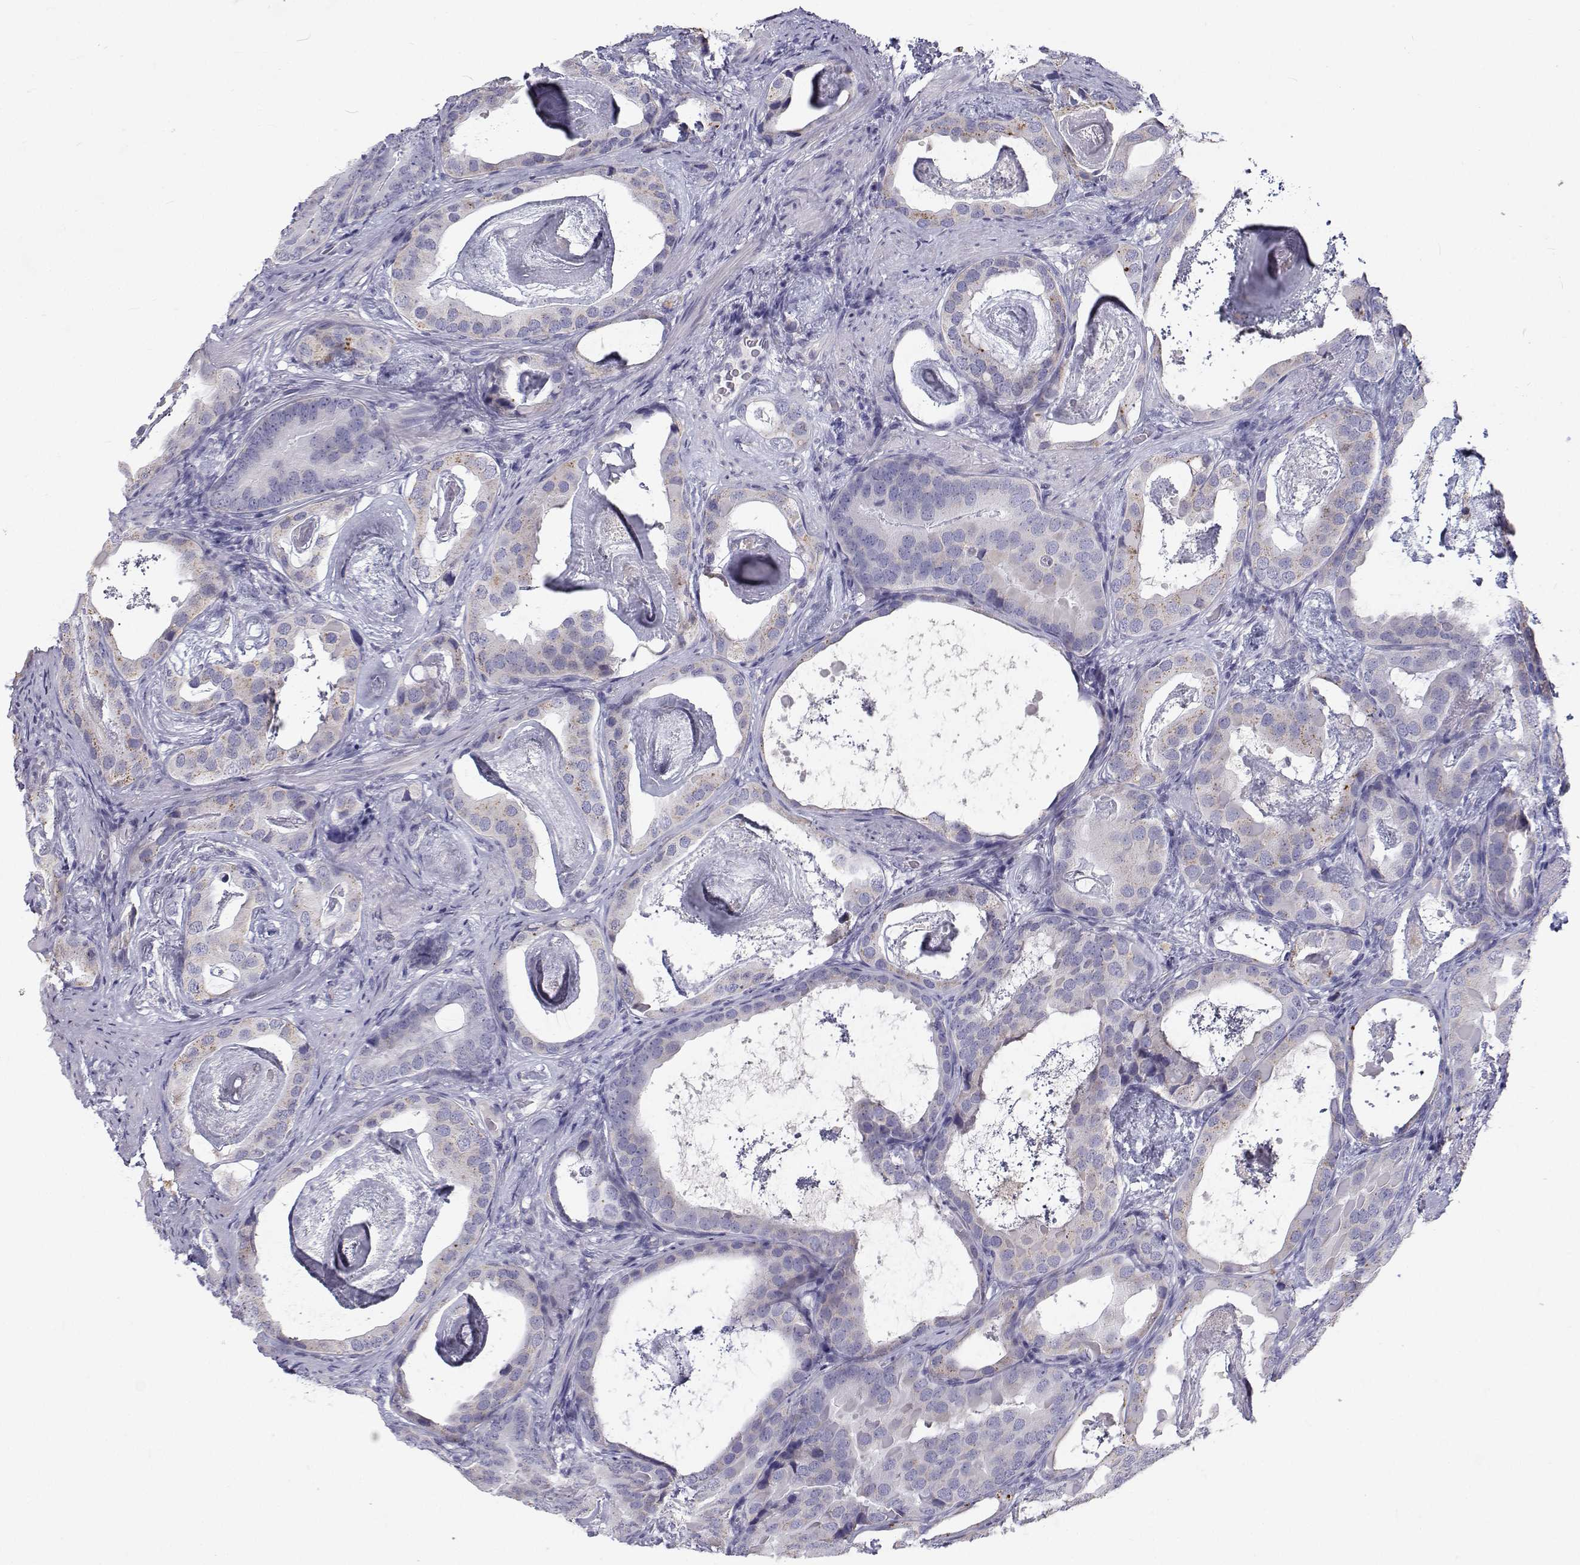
{"staining": {"intensity": "weak", "quantity": "<25%", "location": "cytoplasmic/membranous"}, "tissue": "prostate cancer", "cell_type": "Tumor cells", "image_type": "cancer", "snomed": [{"axis": "morphology", "description": "Adenocarcinoma, Low grade"}, {"axis": "topography", "description": "Prostate and seminal vesicle, NOS"}], "caption": "IHC of prostate cancer (adenocarcinoma (low-grade)) demonstrates no positivity in tumor cells.", "gene": "NCR2", "patient": {"sex": "male", "age": 71}}